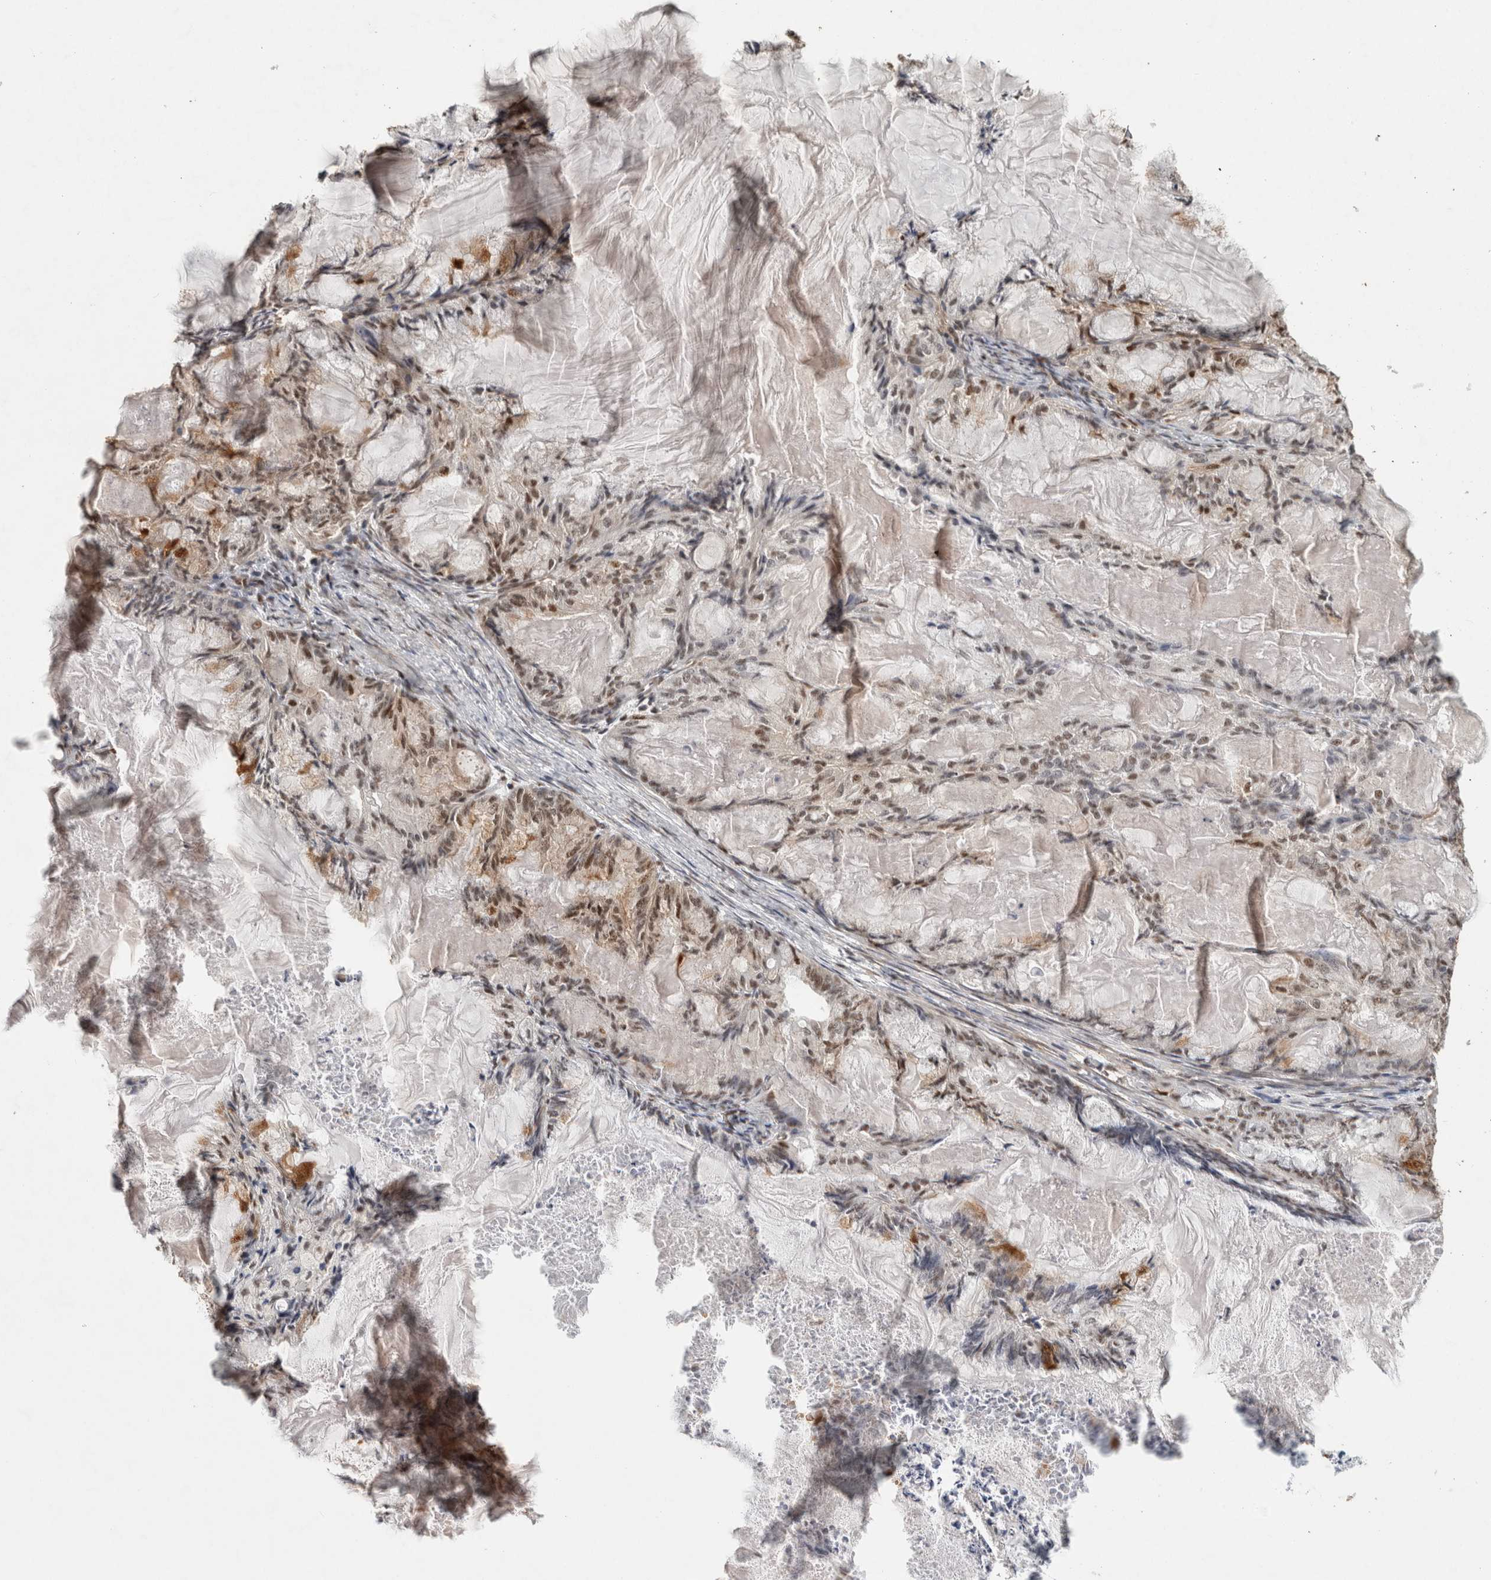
{"staining": {"intensity": "weak", "quantity": "25%-75%", "location": "nuclear"}, "tissue": "endometrial cancer", "cell_type": "Tumor cells", "image_type": "cancer", "snomed": [{"axis": "morphology", "description": "Adenocarcinoma, NOS"}, {"axis": "topography", "description": "Endometrium"}], "caption": "This image shows immunohistochemistry staining of human endometrial cancer (adenocarcinoma), with low weak nuclear positivity in about 25%-75% of tumor cells.", "gene": "RPS6KA2", "patient": {"sex": "female", "age": 86}}